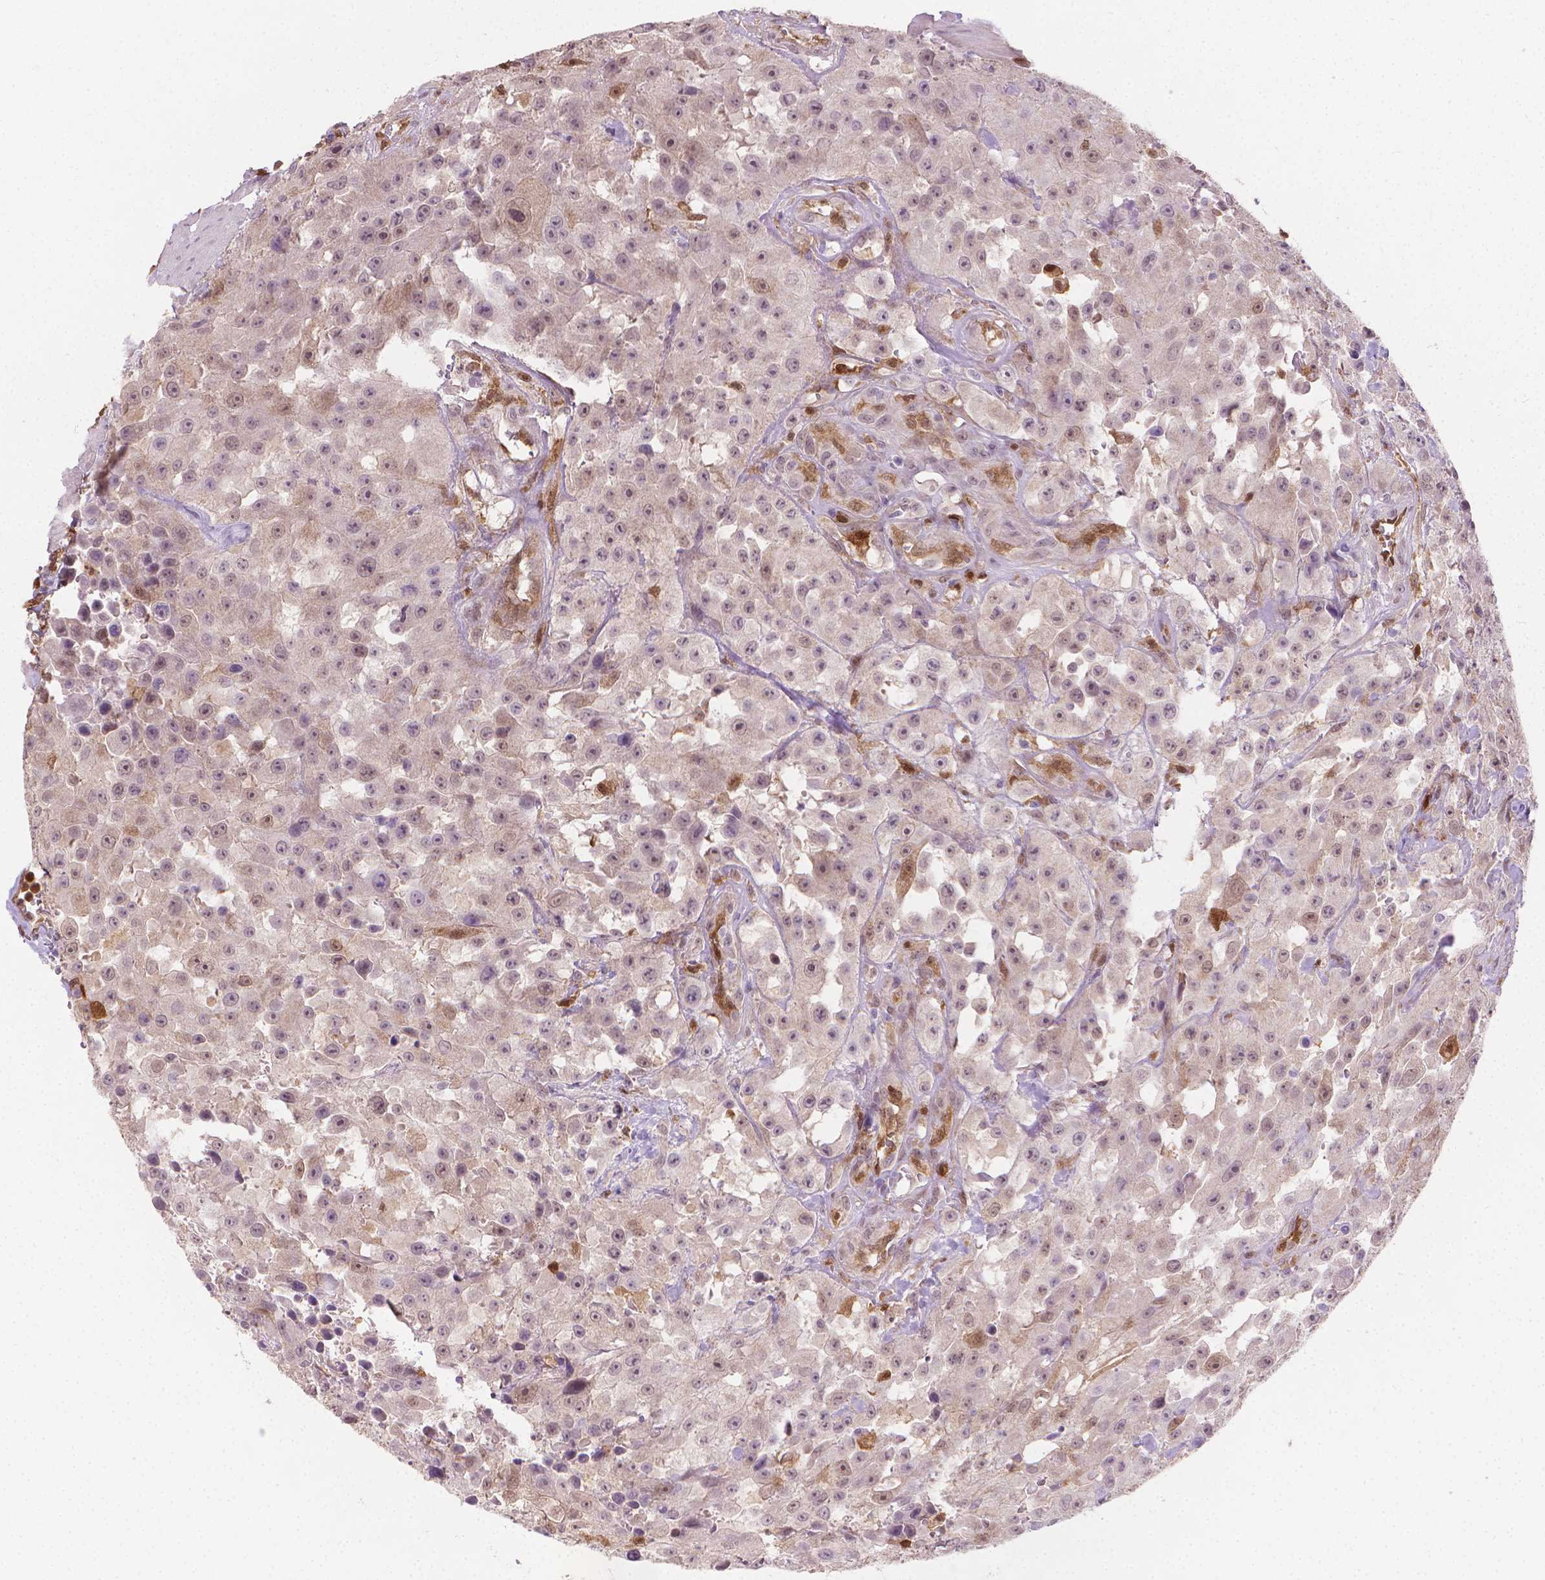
{"staining": {"intensity": "negative", "quantity": "none", "location": "none"}, "tissue": "urothelial cancer", "cell_type": "Tumor cells", "image_type": "cancer", "snomed": [{"axis": "morphology", "description": "Urothelial carcinoma, High grade"}, {"axis": "topography", "description": "Urinary bladder"}], "caption": "Urothelial carcinoma (high-grade) stained for a protein using immunohistochemistry shows no expression tumor cells.", "gene": "TNFAIP2", "patient": {"sex": "male", "age": 79}}